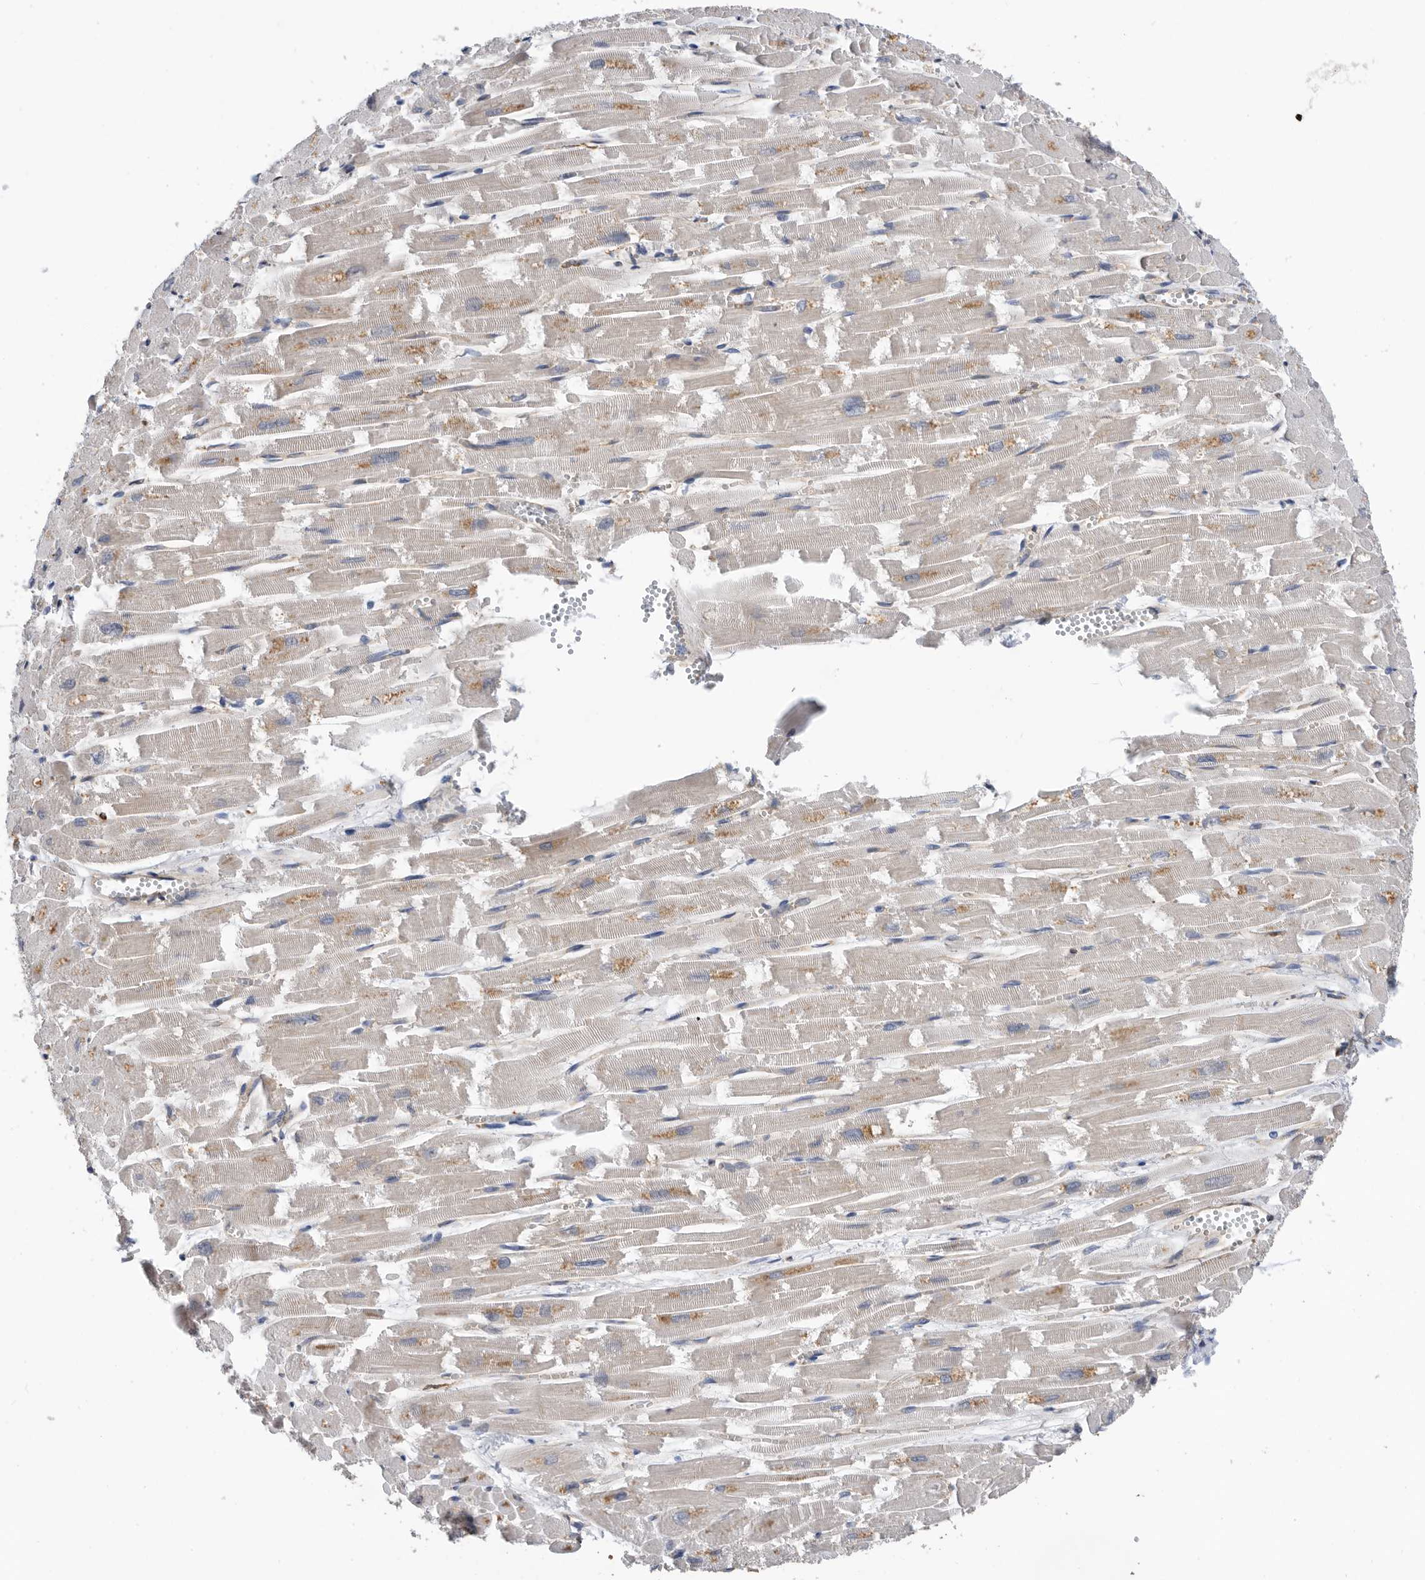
{"staining": {"intensity": "negative", "quantity": "none", "location": "none"}, "tissue": "heart muscle", "cell_type": "Cardiomyocytes", "image_type": "normal", "snomed": [{"axis": "morphology", "description": "Normal tissue, NOS"}, {"axis": "topography", "description": "Heart"}], "caption": "Histopathology image shows no significant protein positivity in cardiomyocytes of unremarkable heart muscle.", "gene": "ATAD2", "patient": {"sex": "male", "age": 54}}